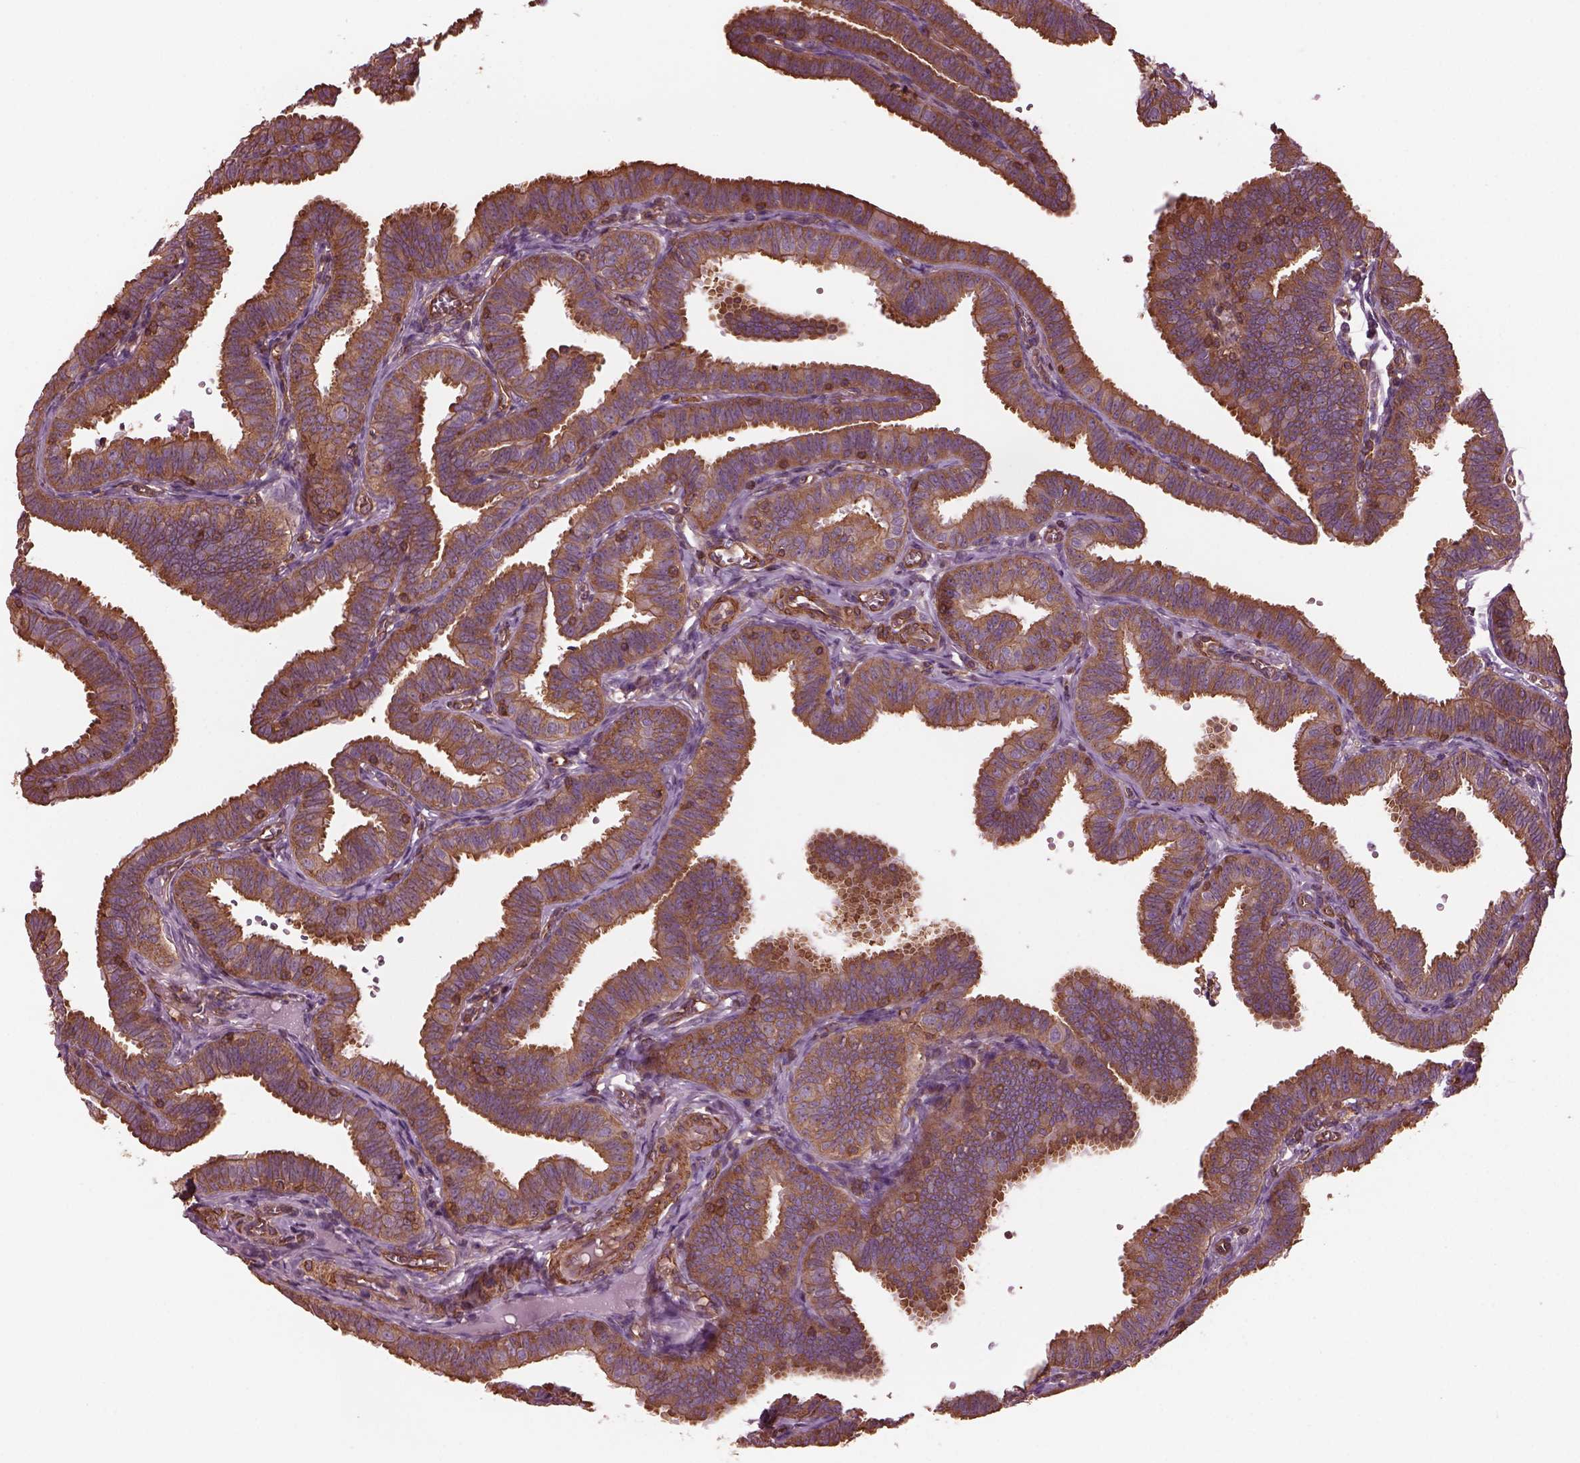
{"staining": {"intensity": "moderate", "quantity": ">75%", "location": "cytoplasmic/membranous"}, "tissue": "fallopian tube", "cell_type": "Glandular cells", "image_type": "normal", "snomed": [{"axis": "morphology", "description": "Normal tissue, NOS"}, {"axis": "topography", "description": "Fallopian tube"}], "caption": "Approximately >75% of glandular cells in benign human fallopian tube demonstrate moderate cytoplasmic/membranous protein staining as visualized by brown immunohistochemical staining.", "gene": "MYL1", "patient": {"sex": "female", "age": 25}}